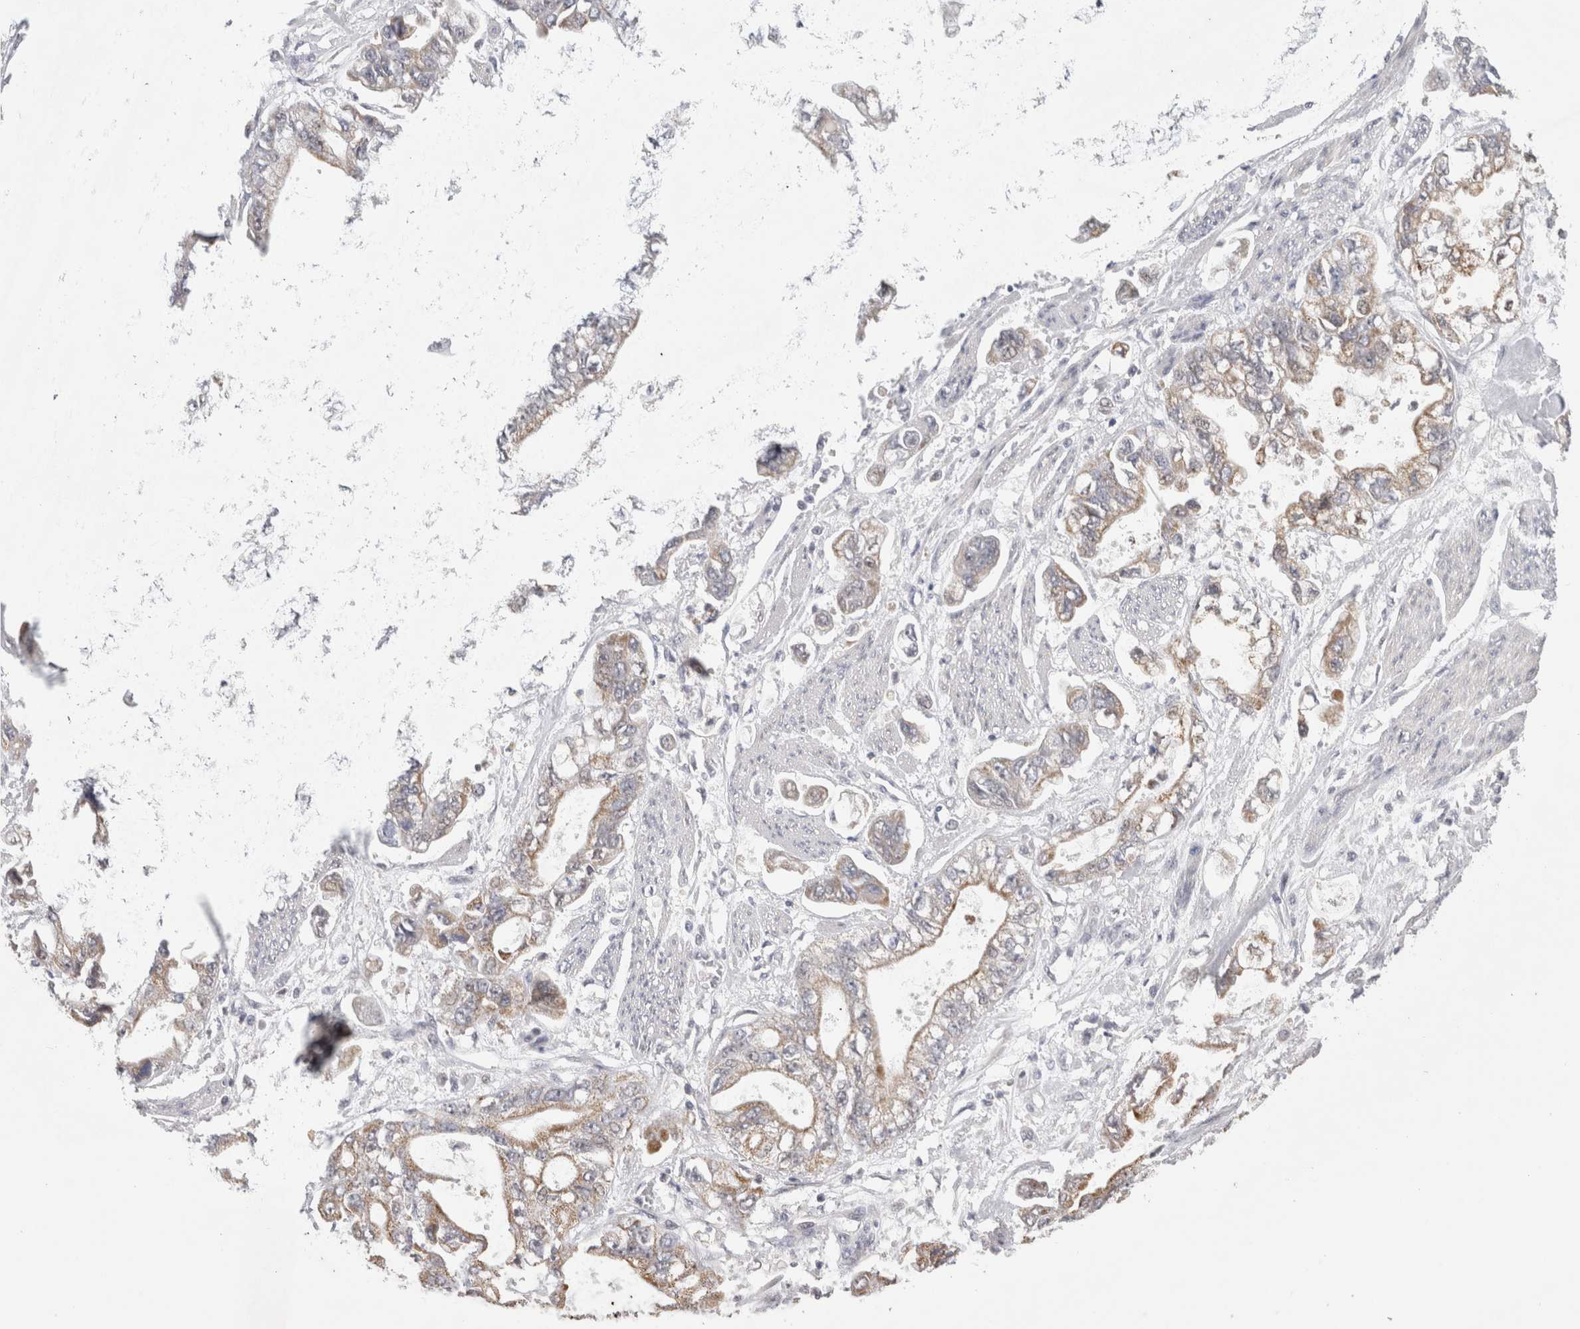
{"staining": {"intensity": "weak", "quantity": ">75%", "location": "cytoplasmic/membranous"}, "tissue": "stomach cancer", "cell_type": "Tumor cells", "image_type": "cancer", "snomed": [{"axis": "morphology", "description": "Normal tissue, NOS"}, {"axis": "morphology", "description": "Adenocarcinoma, NOS"}, {"axis": "topography", "description": "Stomach"}], "caption": "Stomach cancer (adenocarcinoma) stained with a protein marker displays weak staining in tumor cells.", "gene": "AGMAT", "patient": {"sex": "male", "age": 62}}